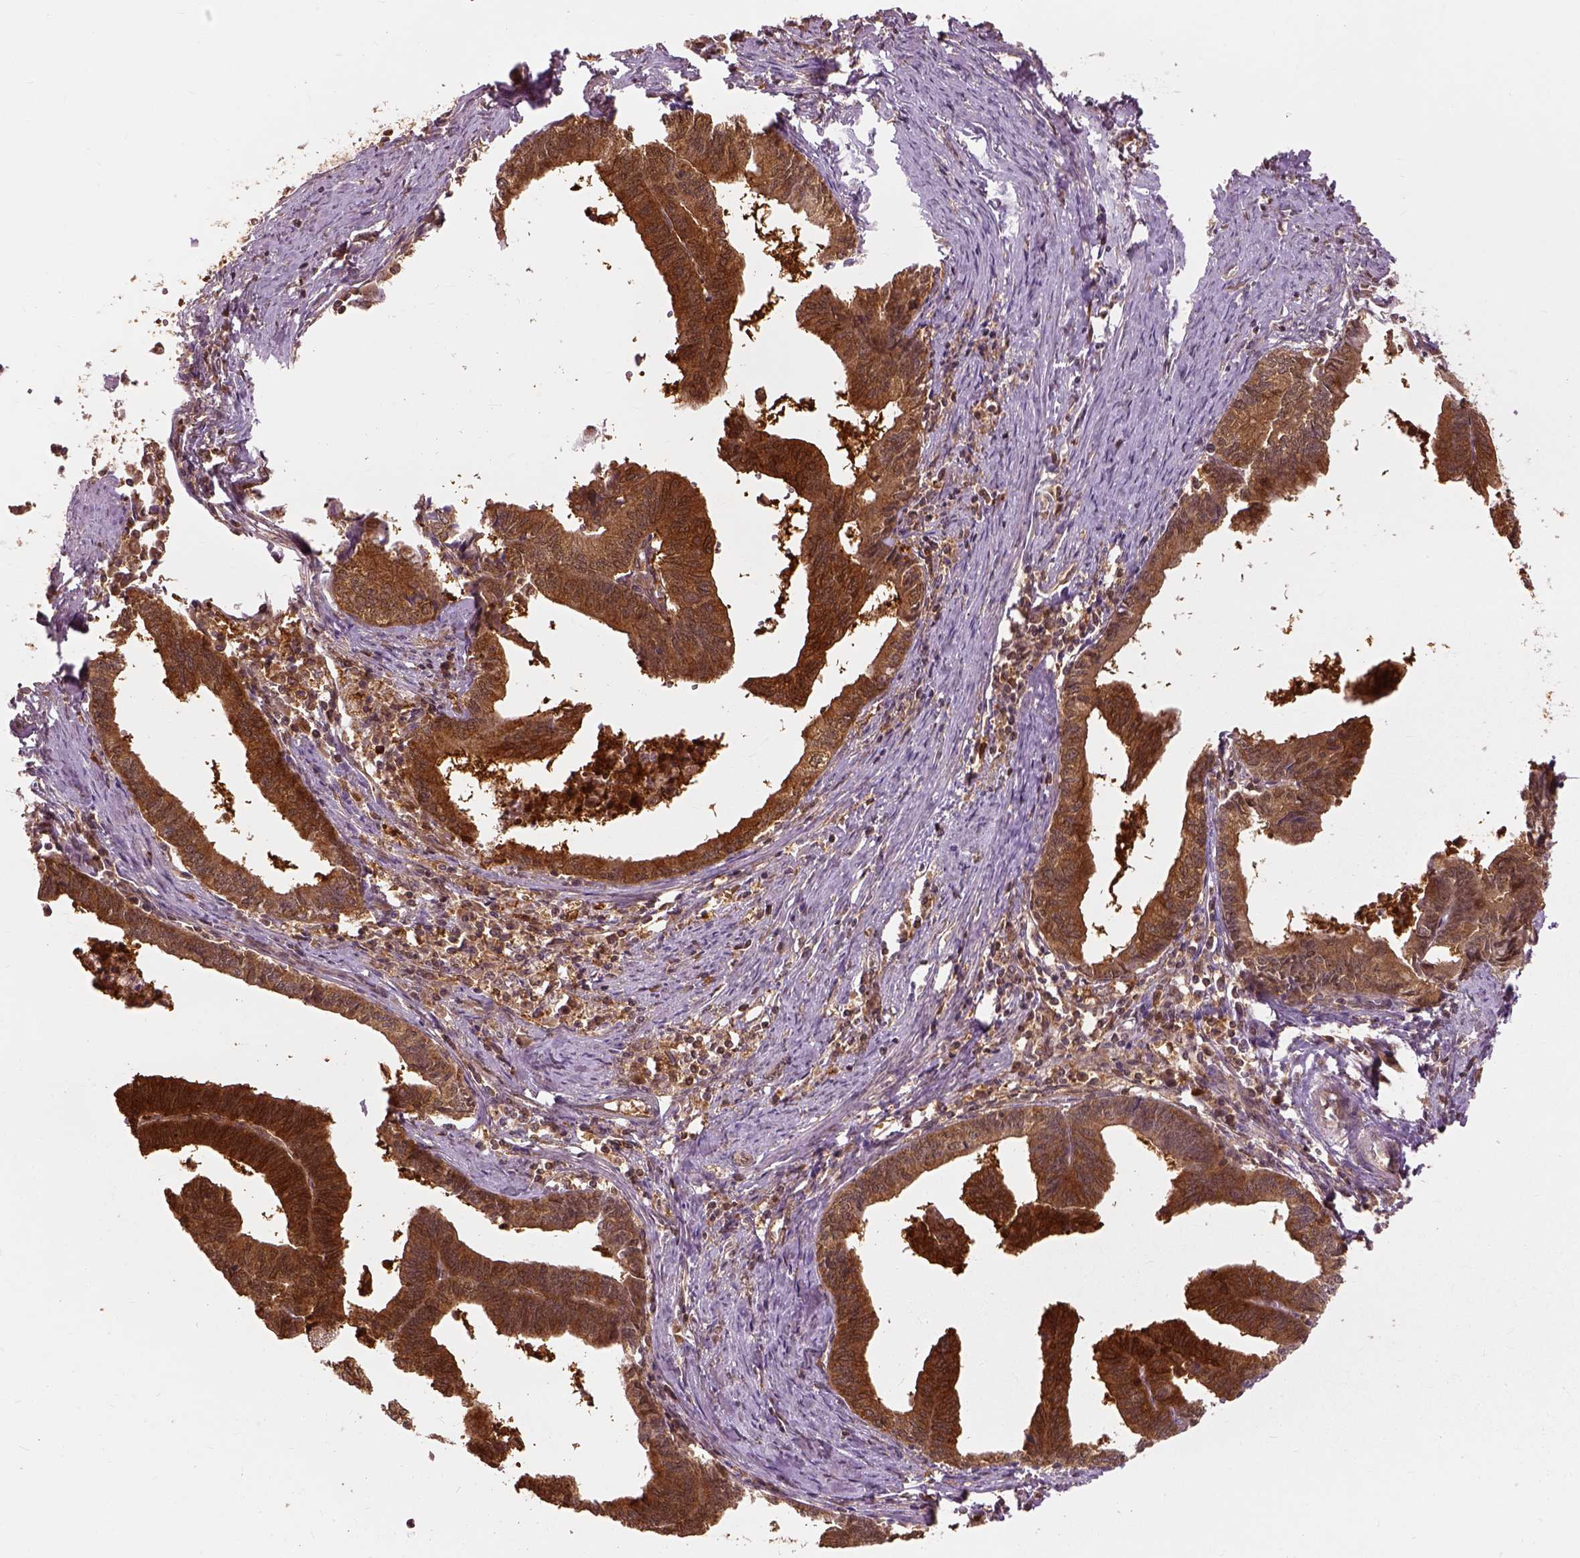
{"staining": {"intensity": "strong", "quantity": ">75%", "location": "cytoplasmic/membranous"}, "tissue": "endometrial cancer", "cell_type": "Tumor cells", "image_type": "cancer", "snomed": [{"axis": "morphology", "description": "Adenocarcinoma, NOS"}, {"axis": "topography", "description": "Endometrium"}], "caption": "Immunohistochemical staining of human endometrial cancer exhibits high levels of strong cytoplasmic/membranous staining in approximately >75% of tumor cells.", "gene": "GPI", "patient": {"sex": "female", "age": 65}}